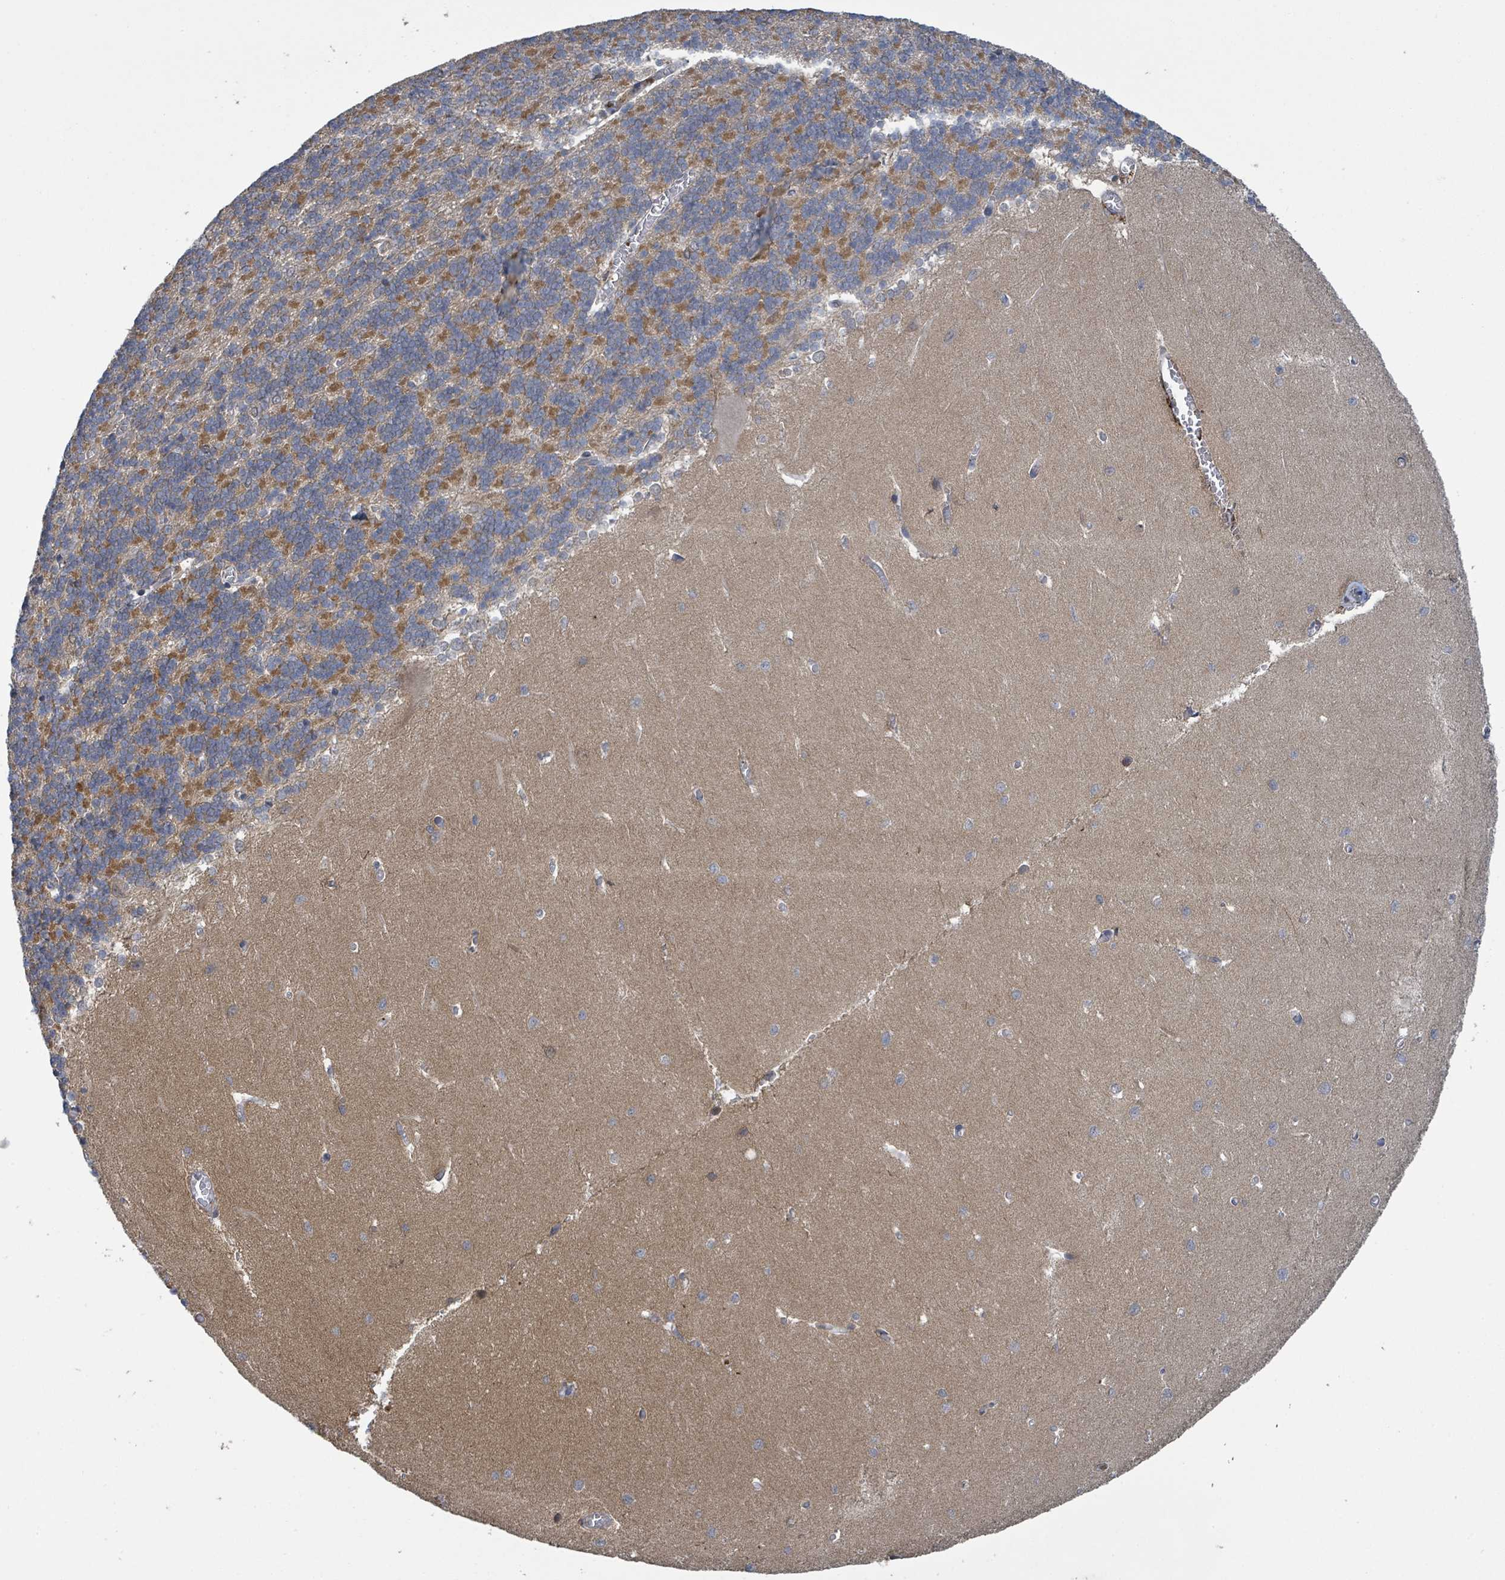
{"staining": {"intensity": "weak", "quantity": ">75%", "location": "cytoplasmic/membranous"}, "tissue": "cerebellum", "cell_type": "Cells in granular layer", "image_type": "normal", "snomed": [{"axis": "morphology", "description": "Normal tissue, NOS"}, {"axis": "topography", "description": "Cerebellum"}], "caption": "Weak cytoplasmic/membranous staining for a protein is identified in about >75% of cells in granular layer of normal cerebellum using immunohistochemistry.", "gene": "CCDC121", "patient": {"sex": "male", "age": 37}}